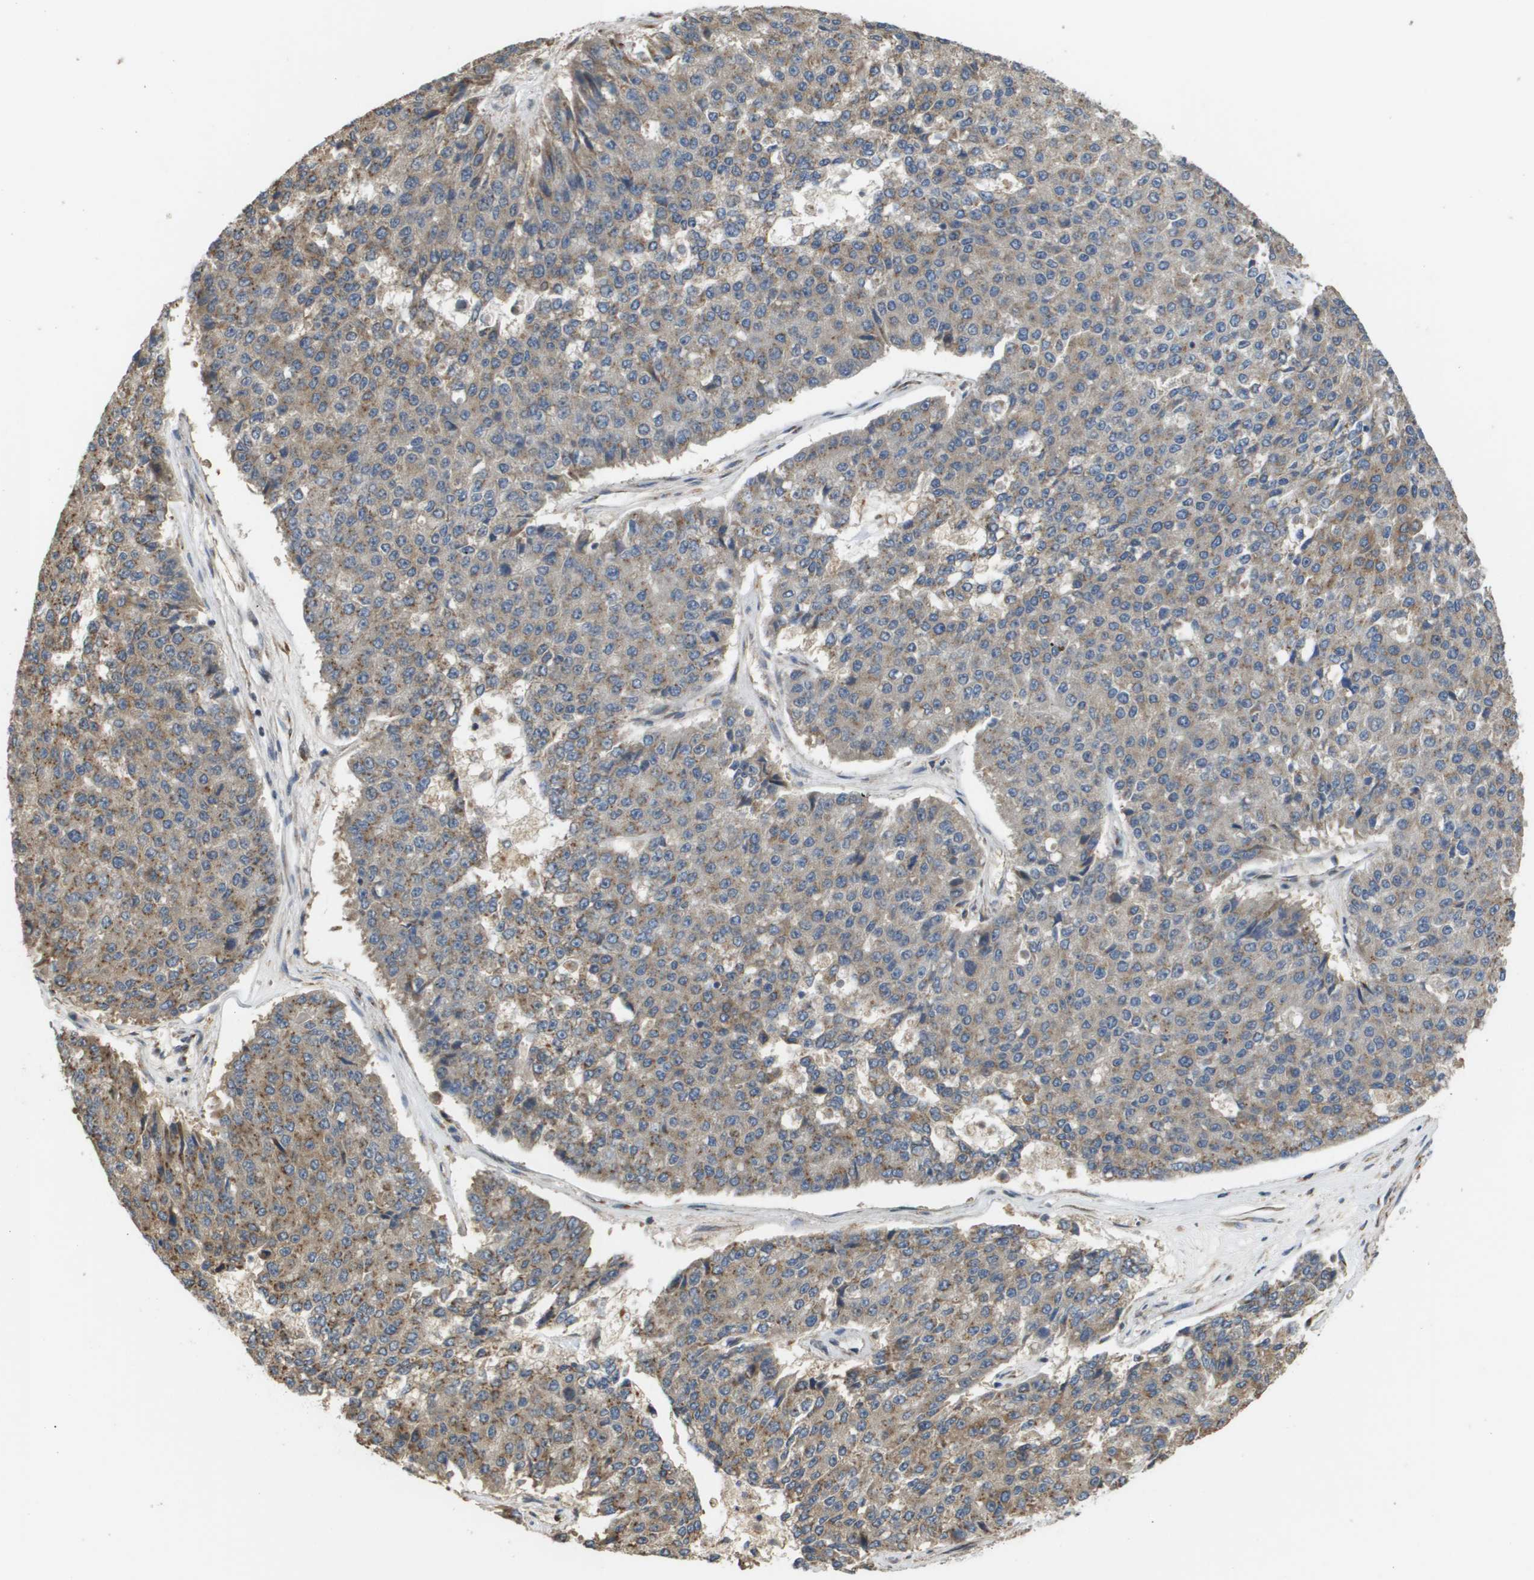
{"staining": {"intensity": "moderate", "quantity": "25%-75%", "location": "cytoplasmic/membranous"}, "tissue": "pancreatic cancer", "cell_type": "Tumor cells", "image_type": "cancer", "snomed": [{"axis": "morphology", "description": "Adenocarcinoma, NOS"}, {"axis": "topography", "description": "Pancreas"}], "caption": "Moderate cytoplasmic/membranous positivity for a protein is seen in about 25%-75% of tumor cells of pancreatic adenocarcinoma using IHC.", "gene": "PCK1", "patient": {"sex": "male", "age": 50}}